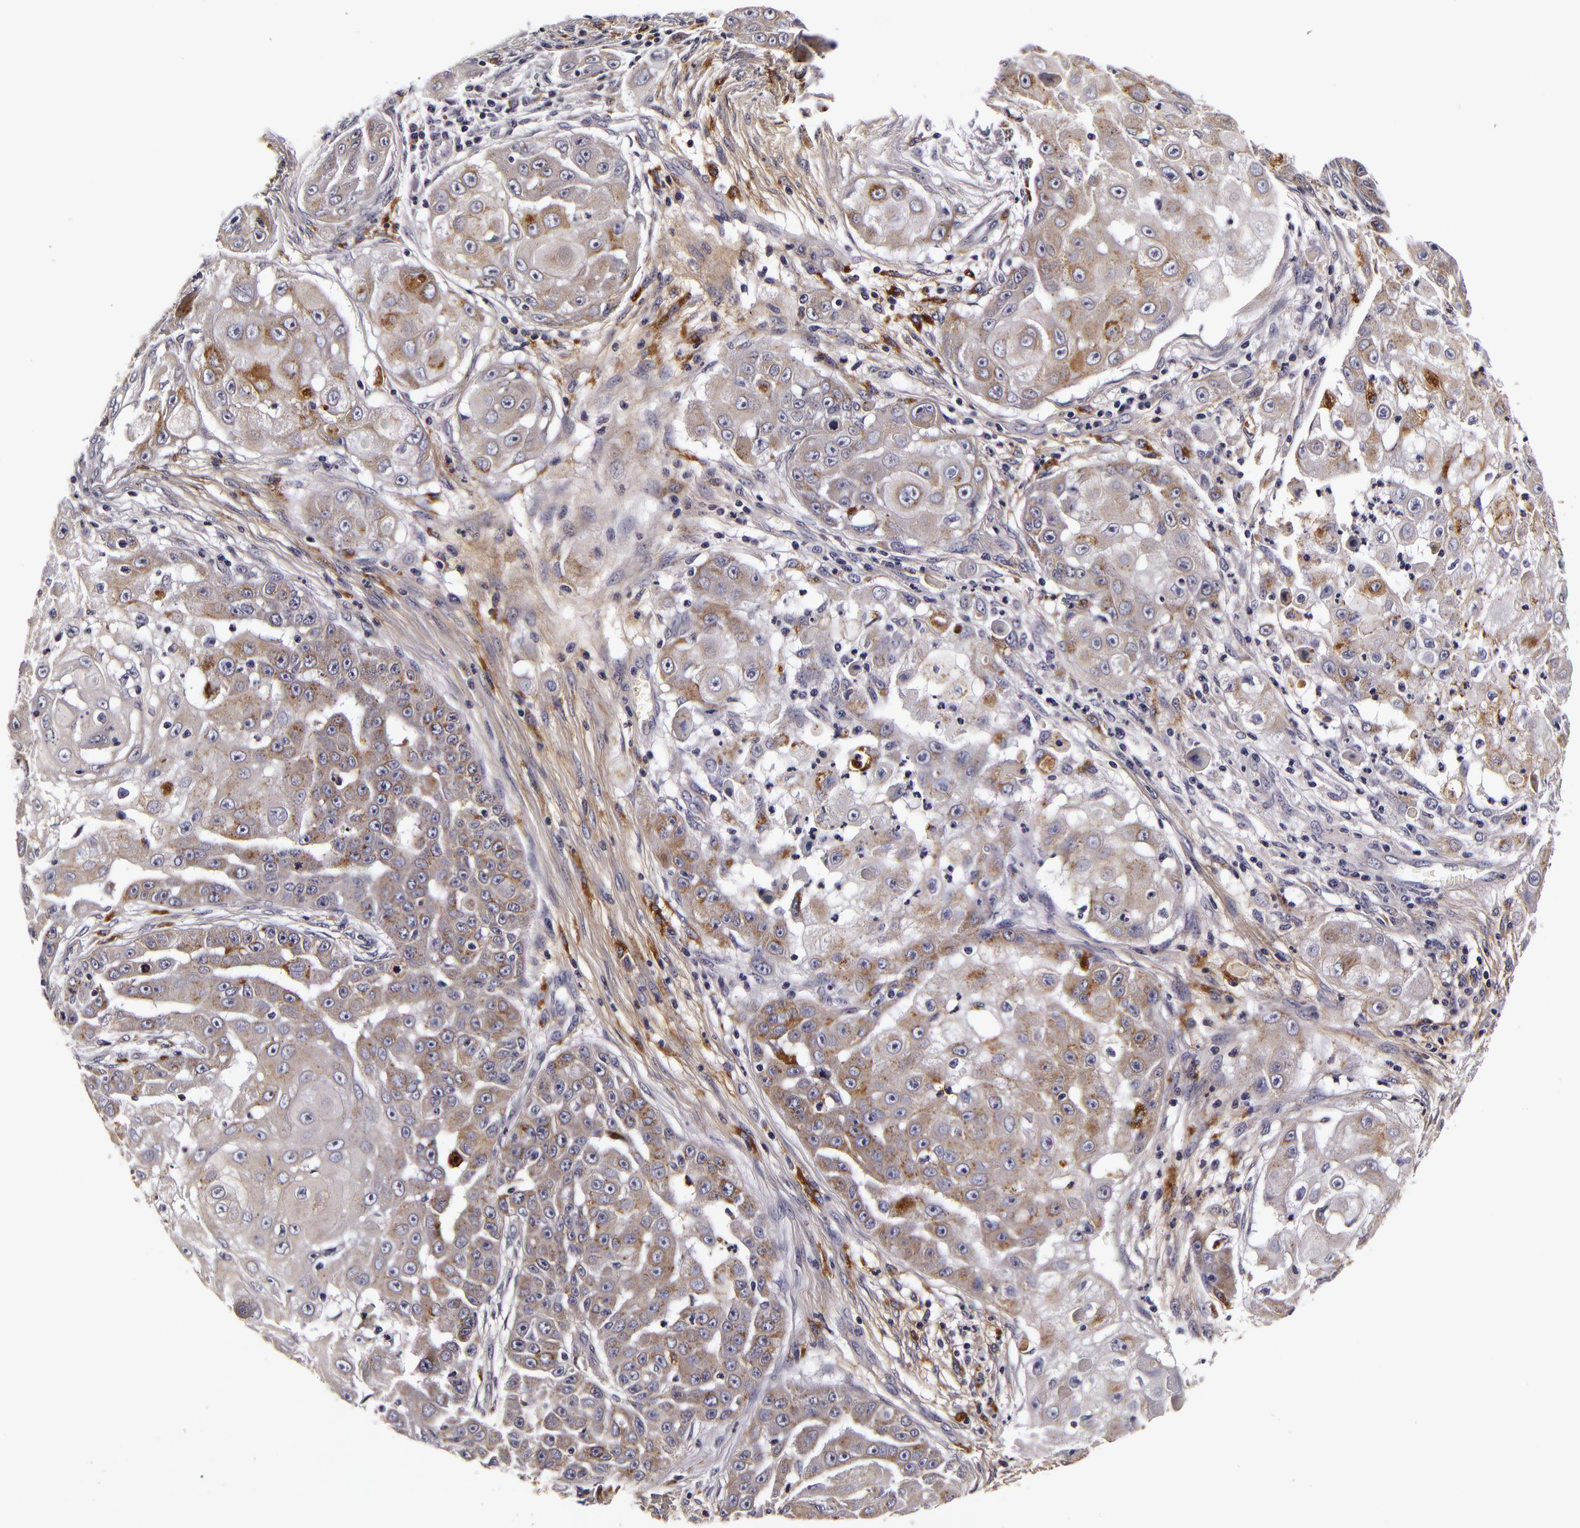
{"staining": {"intensity": "negative", "quantity": "none", "location": "none"}, "tissue": "skin cancer", "cell_type": "Tumor cells", "image_type": "cancer", "snomed": [{"axis": "morphology", "description": "Squamous cell carcinoma, NOS"}, {"axis": "topography", "description": "Skin"}], "caption": "DAB immunohistochemical staining of human squamous cell carcinoma (skin) demonstrates no significant positivity in tumor cells.", "gene": "LGALS3BP", "patient": {"sex": "female", "age": 57}}